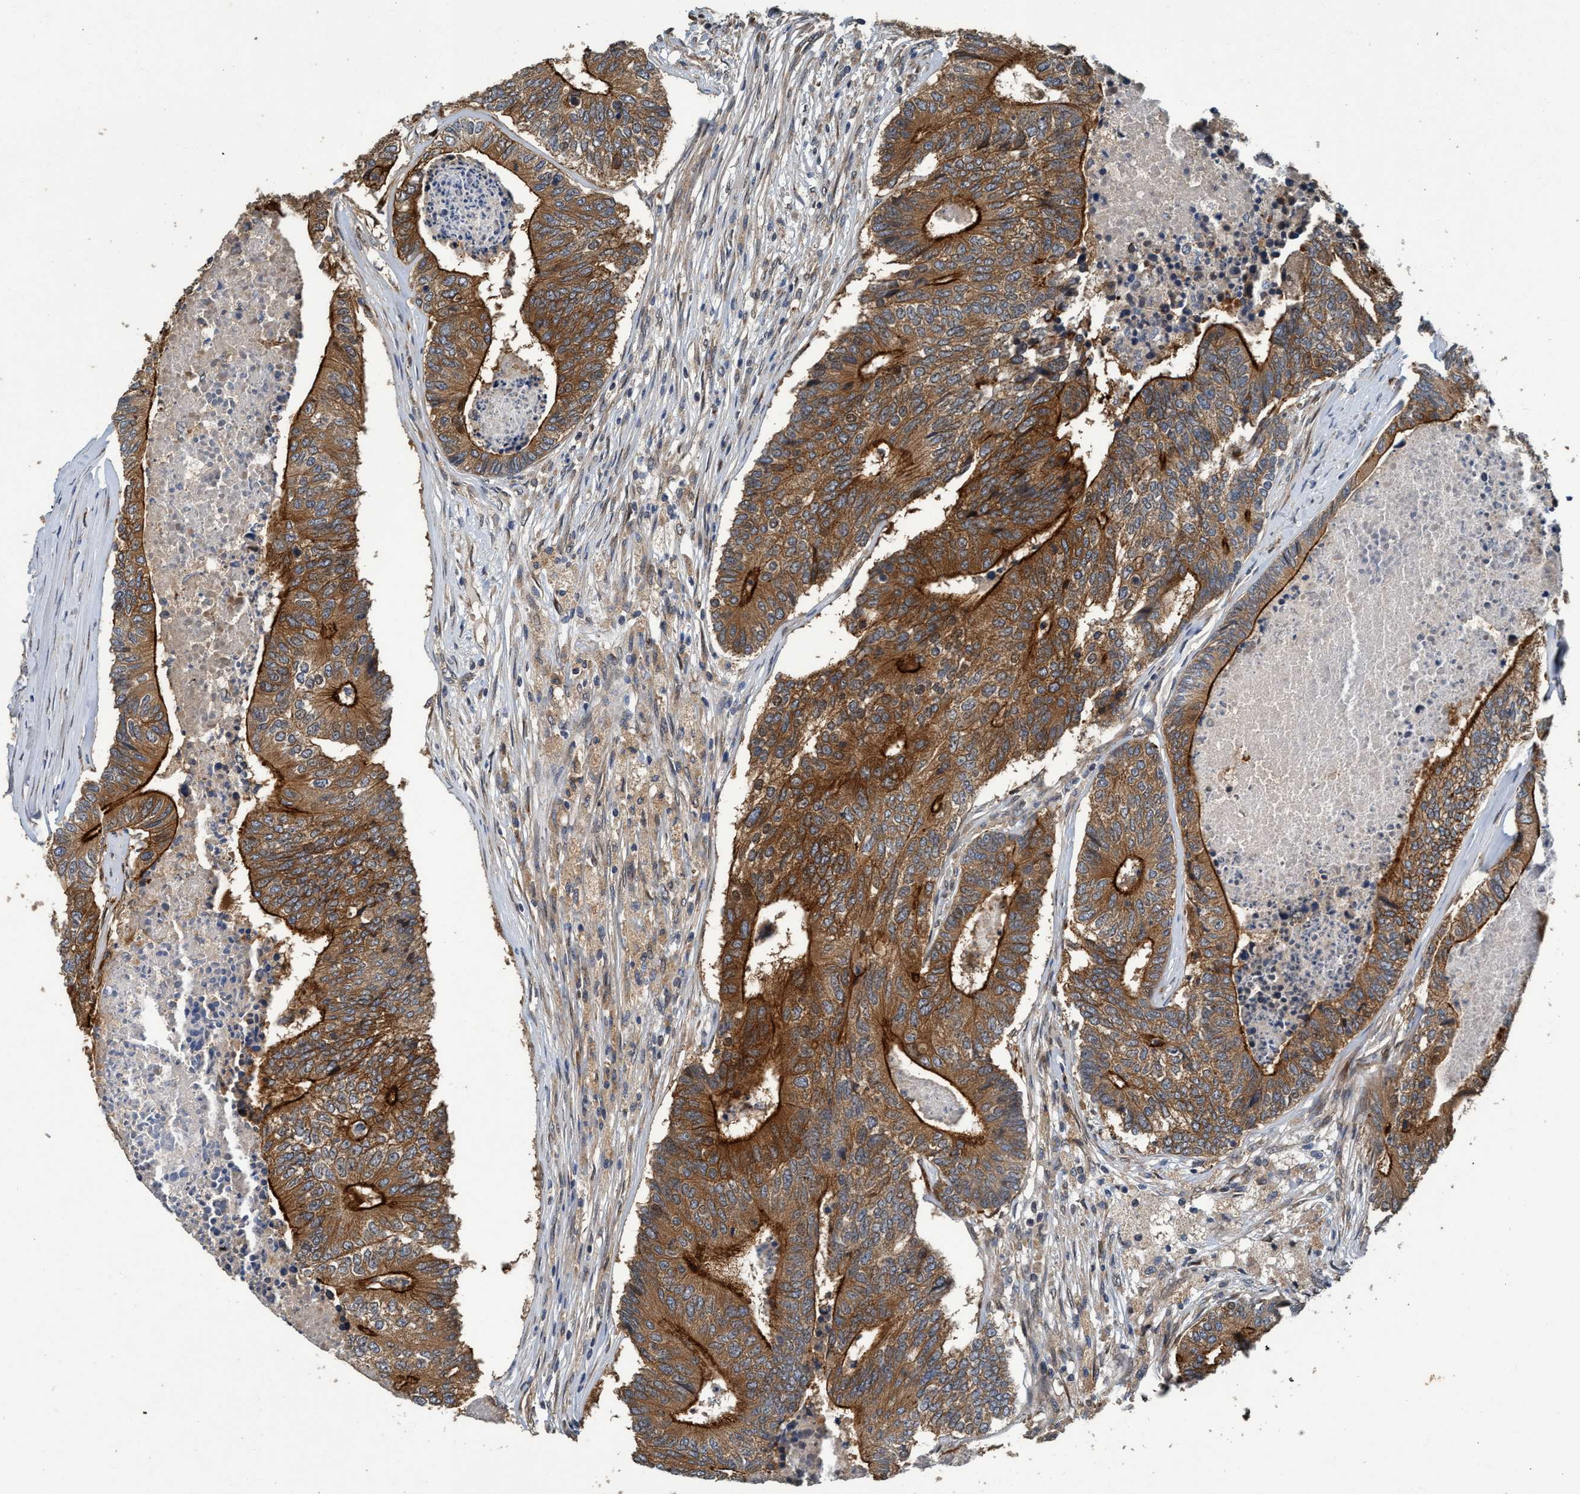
{"staining": {"intensity": "strong", "quantity": ">75%", "location": "cytoplasmic/membranous"}, "tissue": "colorectal cancer", "cell_type": "Tumor cells", "image_type": "cancer", "snomed": [{"axis": "morphology", "description": "Adenocarcinoma, NOS"}, {"axis": "topography", "description": "Colon"}], "caption": "Colorectal adenocarcinoma tissue demonstrates strong cytoplasmic/membranous staining in about >75% of tumor cells, visualized by immunohistochemistry.", "gene": "MACC1", "patient": {"sex": "female", "age": 67}}